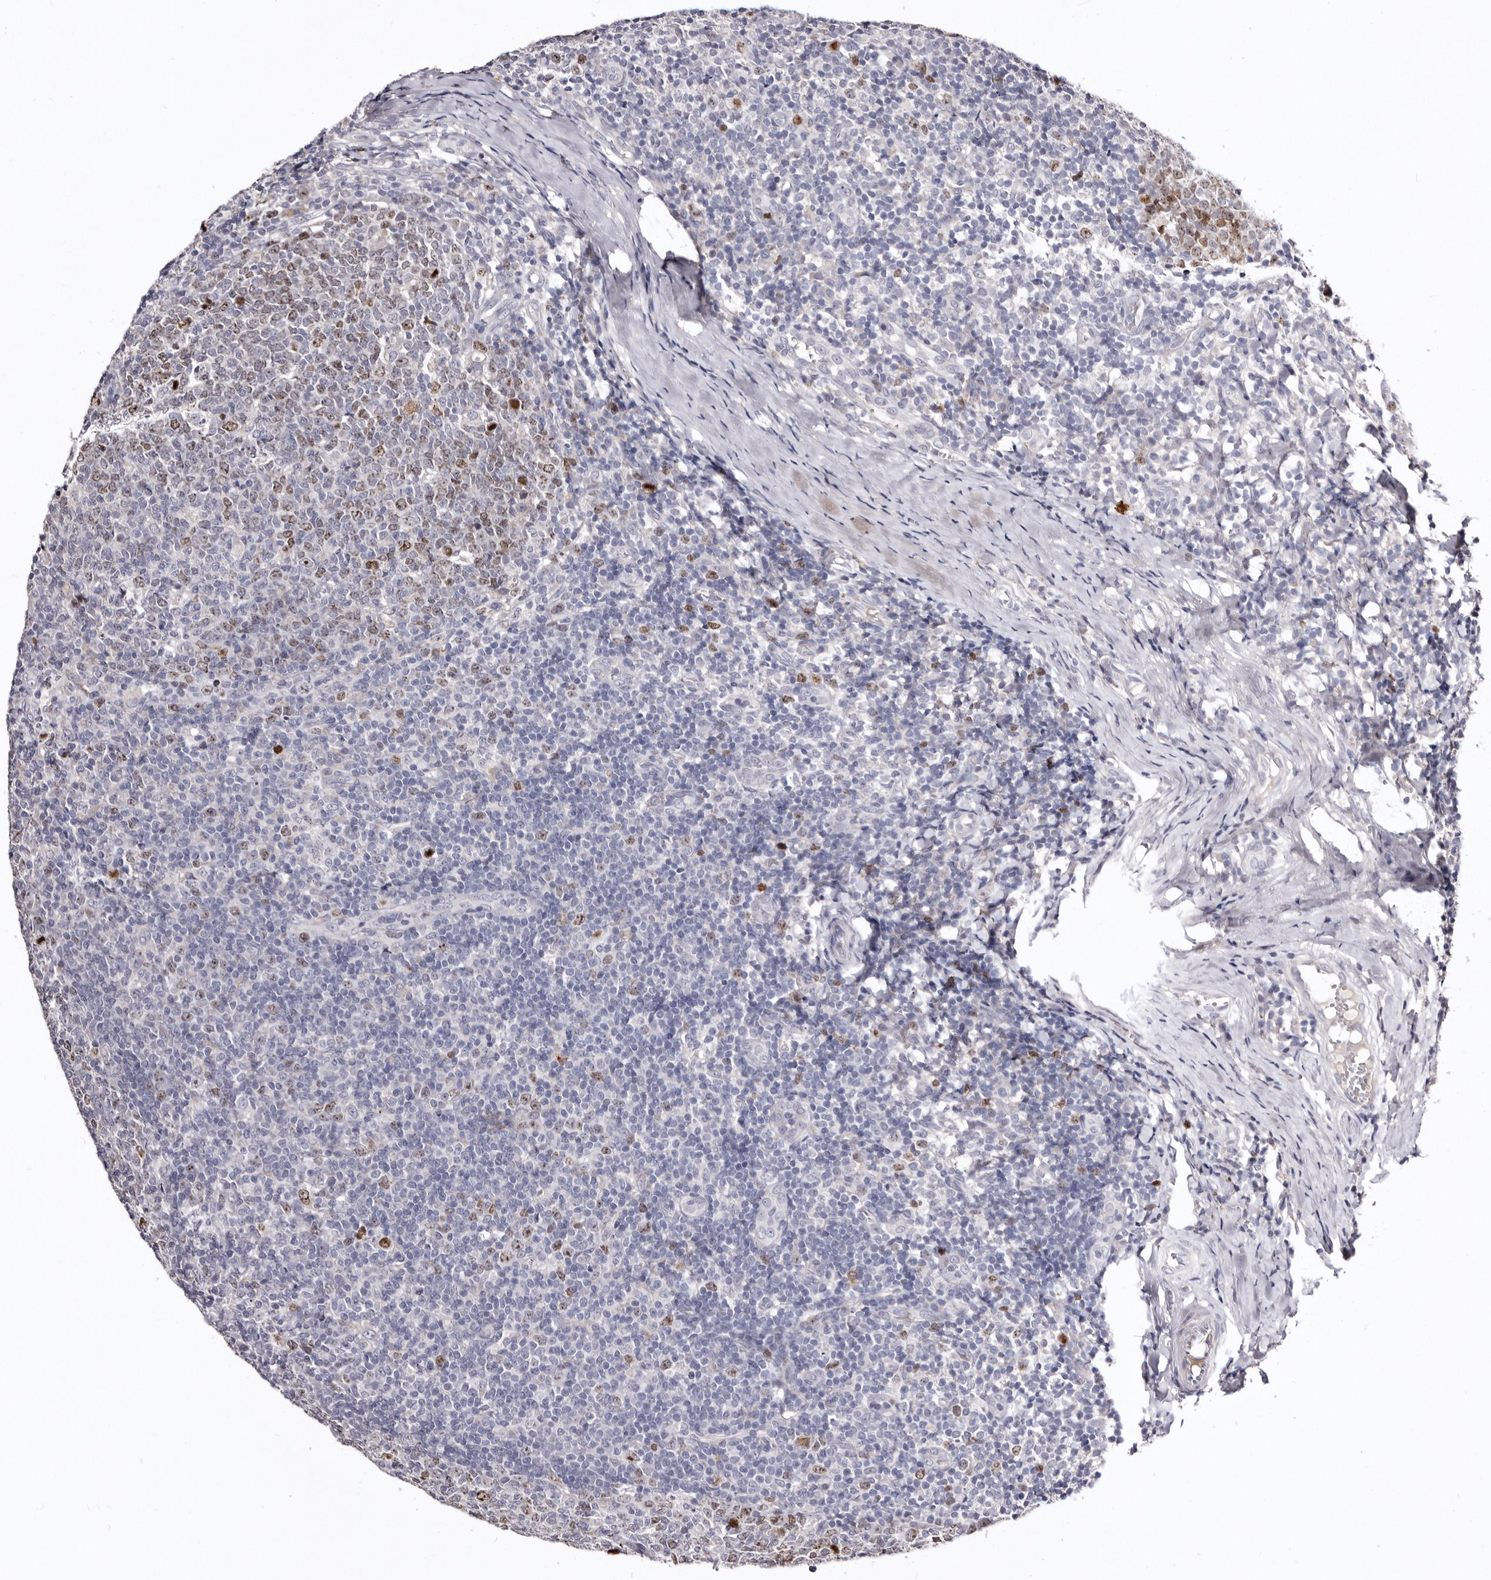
{"staining": {"intensity": "moderate", "quantity": "<25%", "location": "nuclear"}, "tissue": "tonsil", "cell_type": "Germinal center cells", "image_type": "normal", "snomed": [{"axis": "morphology", "description": "Normal tissue, NOS"}, {"axis": "topography", "description": "Tonsil"}], "caption": "An immunohistochemistry (IHC) histopathology image of unremarkable tissue is shown. Protein staining in brown shows moderate nuclear positivity in tonsil within germinal center cells.", "gene": "CDCA8", "patient": {"sex": "female", "age": 19}}